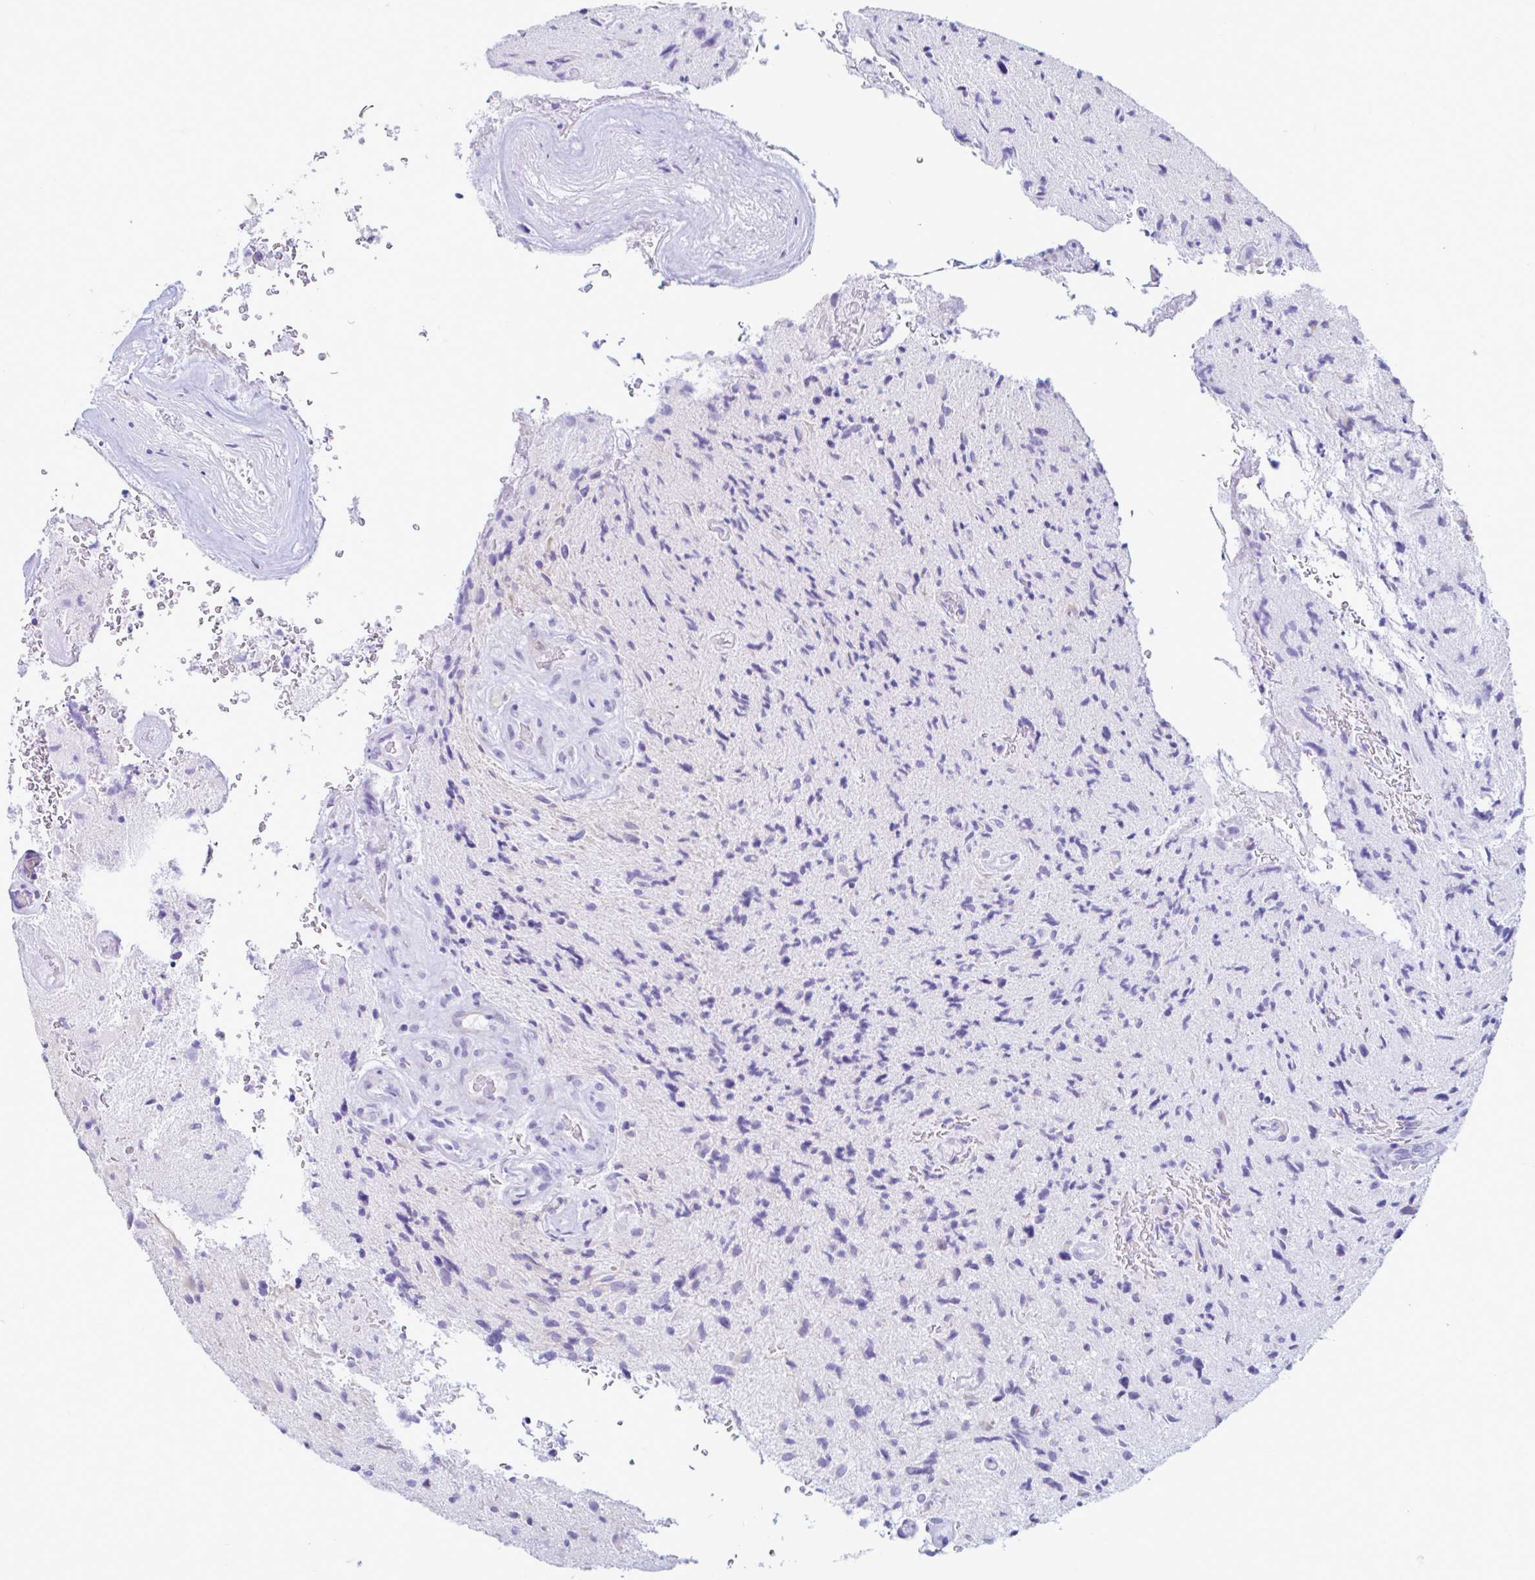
{"staining": {"intensity": "negative", "quantity": "none", "location": "none"}, "tissue": "glioma", "cell_type": "Tumor cells", "image_type": "cancer", "snomed": [{"axis": "morphology", "description": "Glioma, malignant, High grade"}, {"axis": "topography", "description": "Brain"}], "caption": "Immunohistochemical staining of human glioma exhibits no significant positivity in tumor cells.", "gene": "NBPF3", "patient": {"sex": "male", "age": 54}}